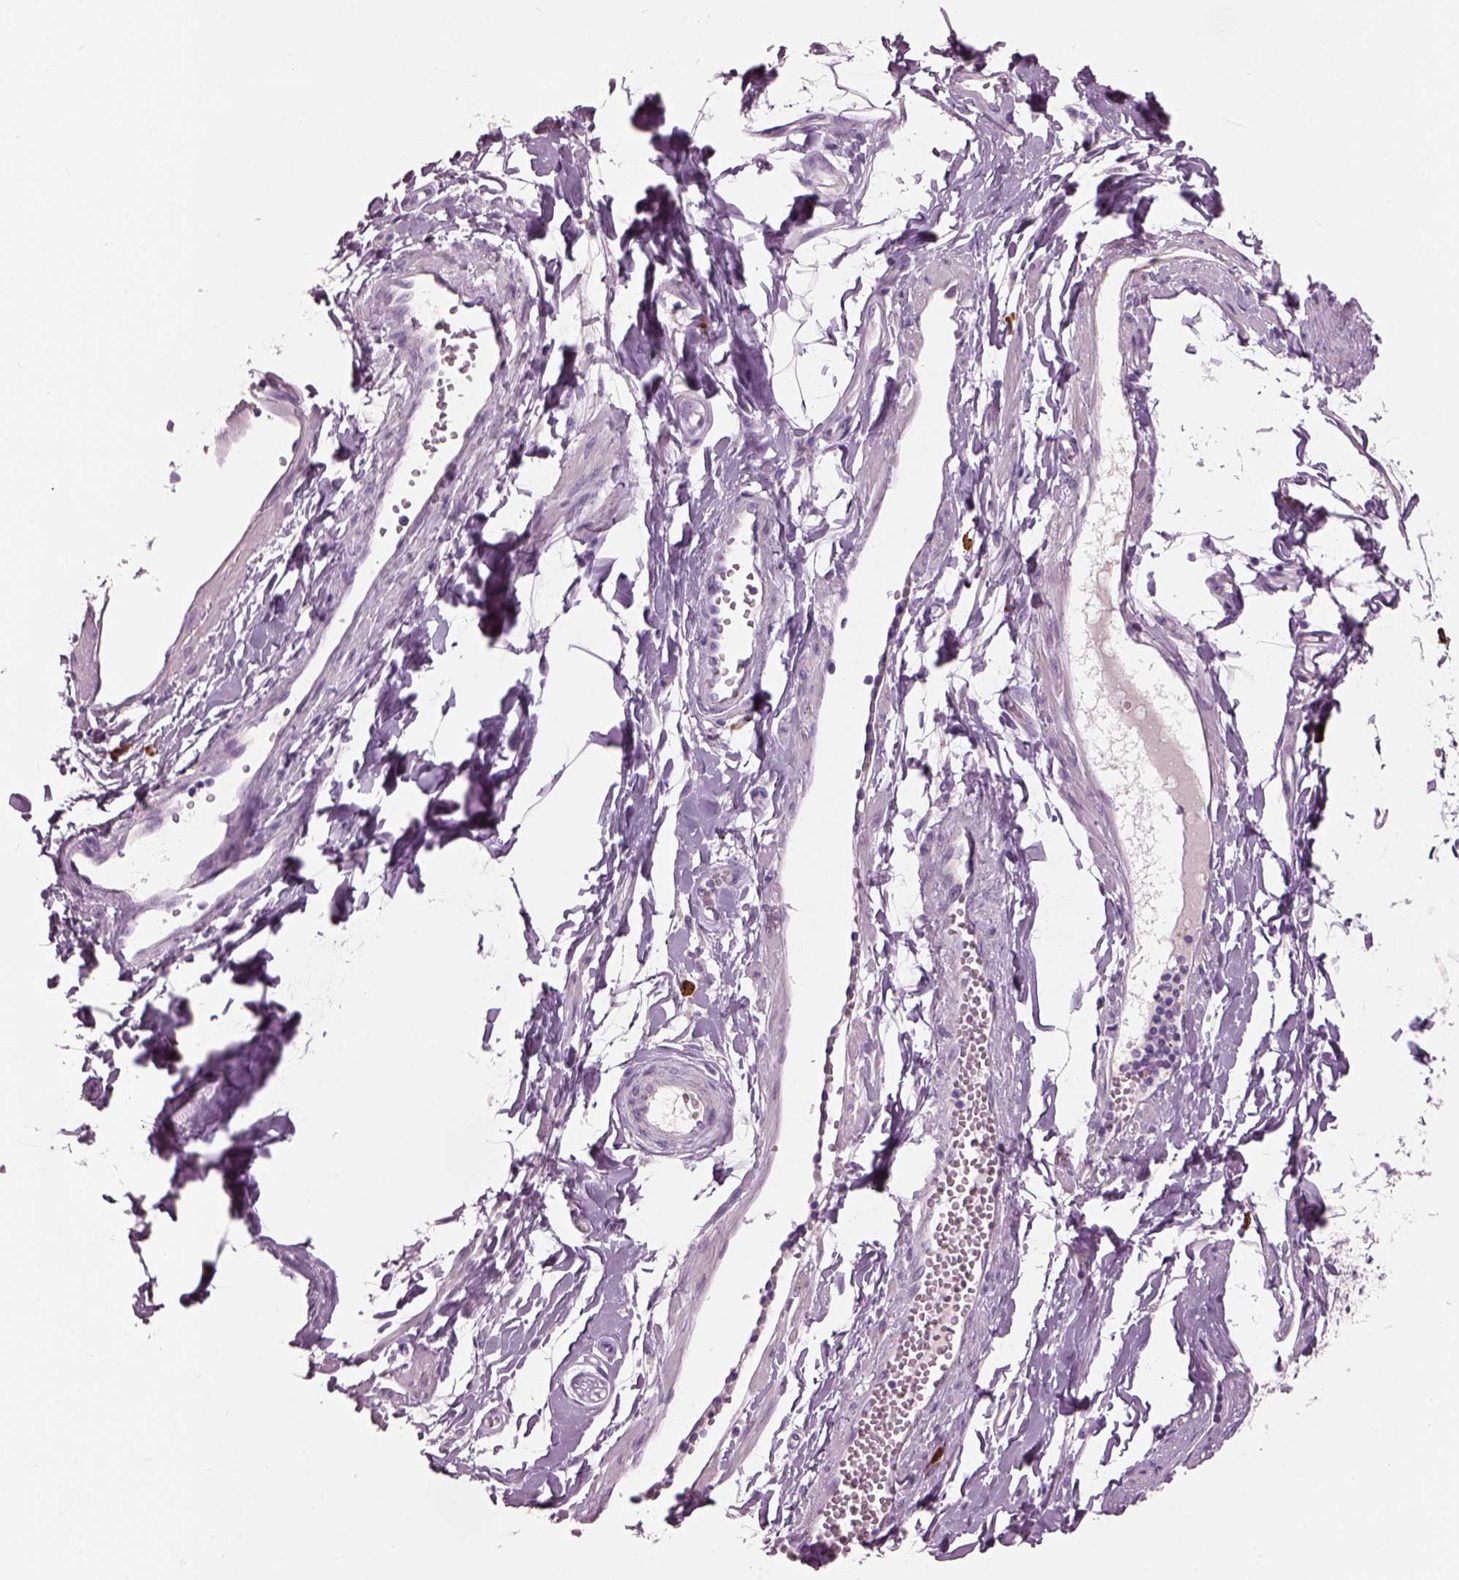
{"staining": {"intensity": "negative", "quantity": "none", "location": "none"}, "tissue": "melanoma", "cell_type": "Tumor cells", "image_type": "cancer", "snomed": [{"axis": "morphology", "description": "Malignant melanoma, Metastatic site"}, {"axis": "topography", "description": "Lymph node"}], "caption": "Immunohistochemical staining of melanoma shows no significant positivity in tumor cells.", "gene": "ADGRG5", "patient": {"sex": "female", "age": 64}}